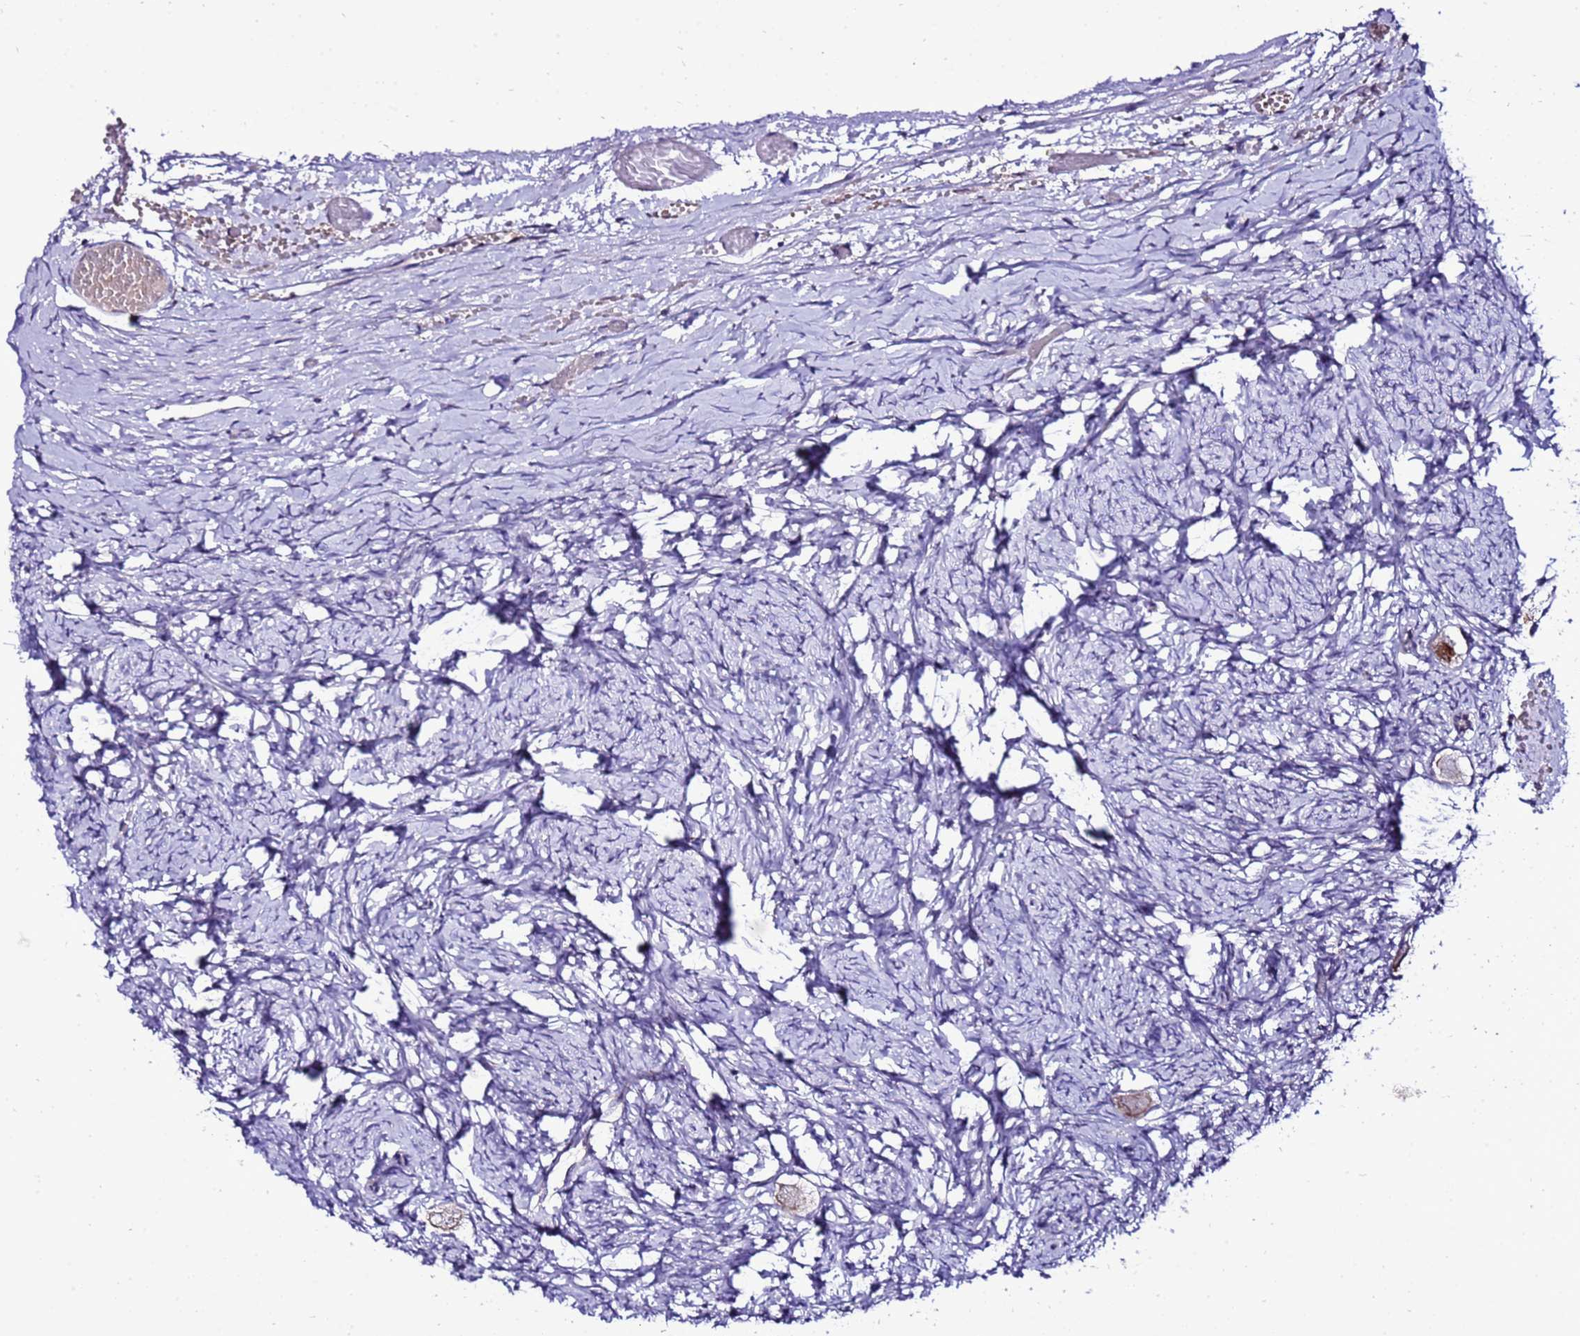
{"staining": {"intensity": "weak", "quantity": "25%-75%", "location": "cytoplasmic/membranous"}, "tissue": "ovary", "cell_type": "Follicle cells", "image_type": "normal", "snomed": [{"axis": "morphology", "description": "Normal tissue, NOS"}, {"axis": "topography", "description": "Ovary"}], "caption": "This is a histology image of immunohistochemistry staining of benign ovary, which shows weak expression in the cytoplasmic/membranous of follicle cells.", "gene": "C19orf47", "patient": {"sex": "female", "age": 27}}